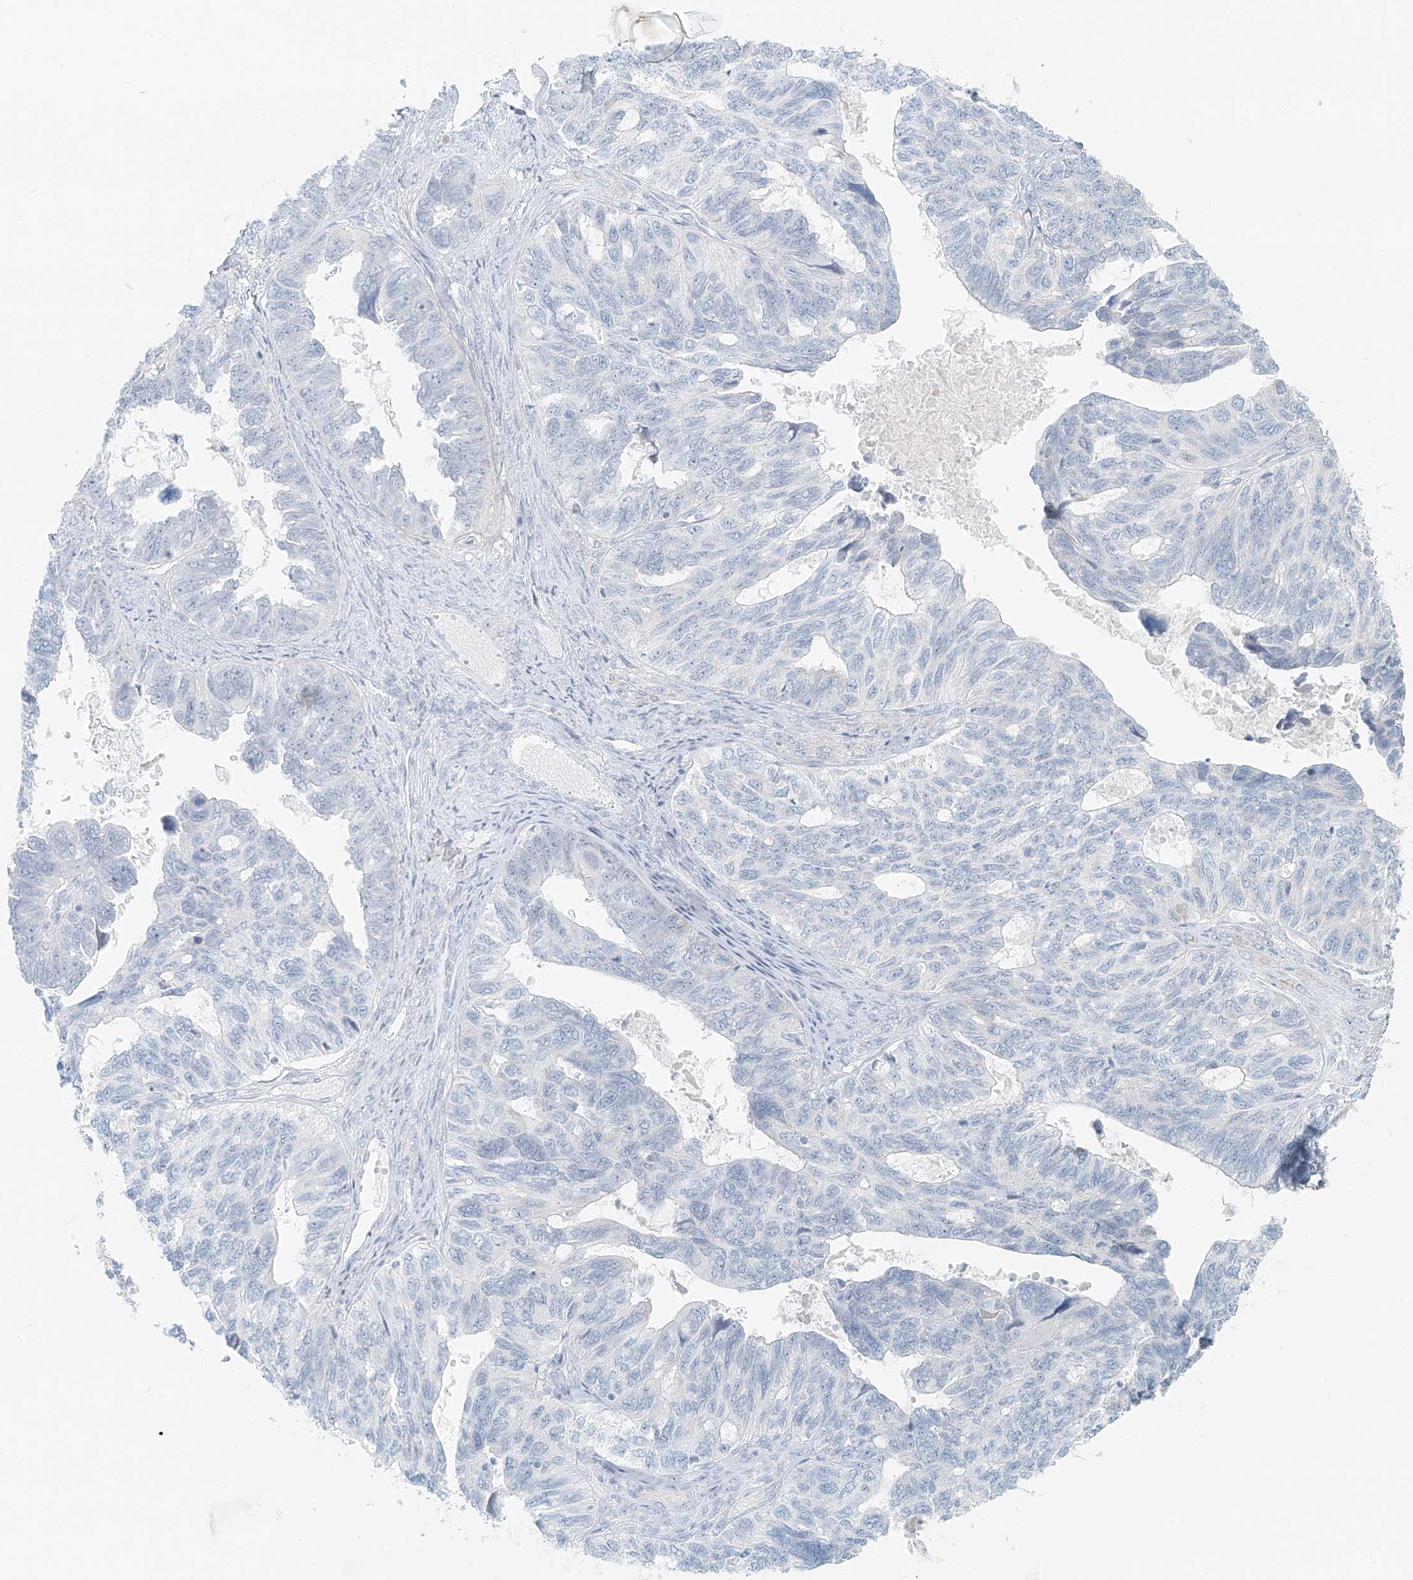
{"staining": {"intensity": "negative", "quantity": "none", "location": "none"}, "tissue": "ovarian cancer", "cell_type": "Tumor cells", "image_type": "cancer", "snomed": [{"axis": "morphology", "description": "Cystadenocarcinoma, serous, NOS"}, {"axis": "topography", "description": "Ovary"}], "caption": "An image of serous cystadenocarcinoma (ovarian) stained for a protein shows no brown staining in tumor cells. (Brightfield microscopy of DAB (3,3'-diaminobenzidine) immunohistochemistry (IHC) at high magnification).", "gene": "UST", "patient": {"sex": "female", "age": 79}}